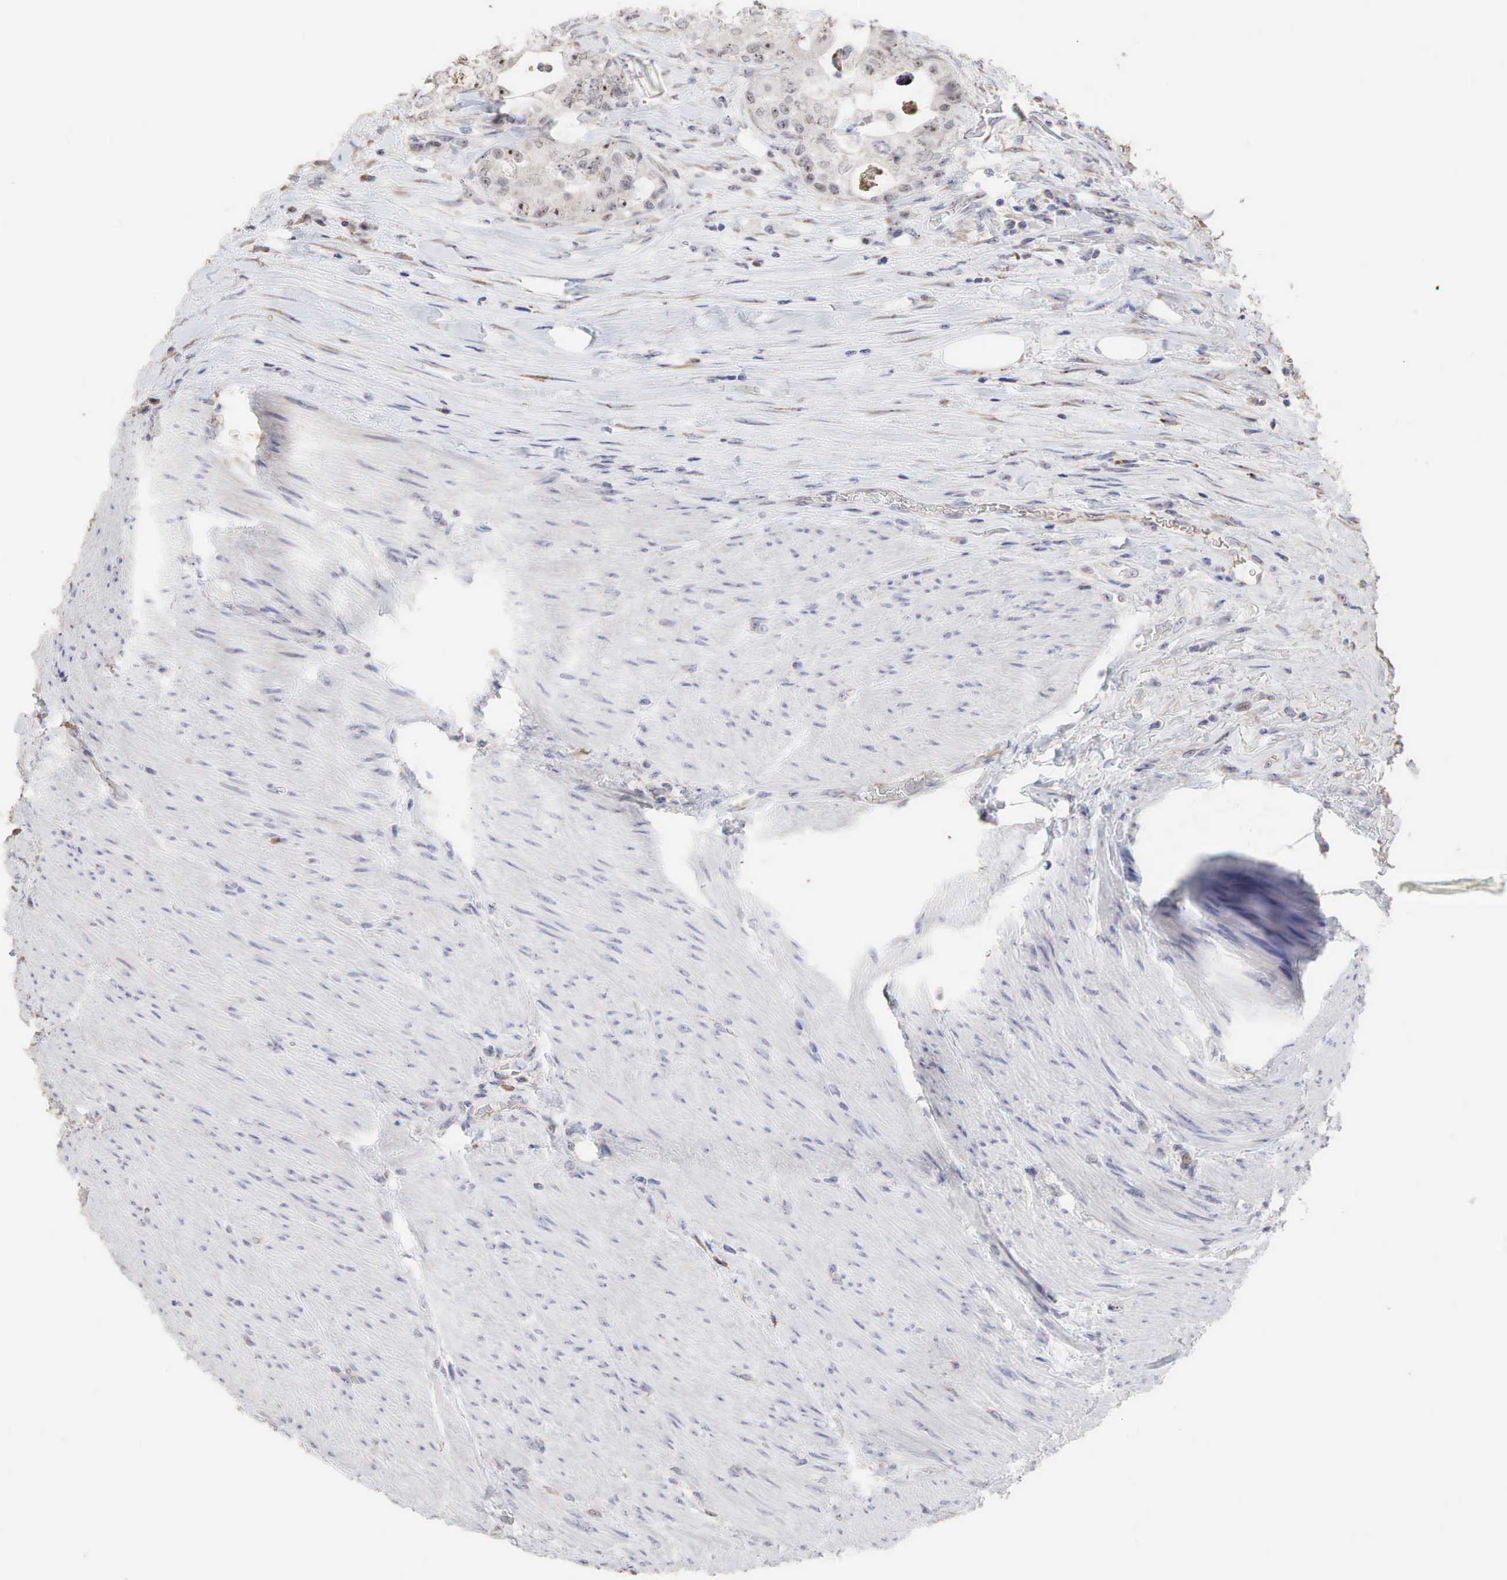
{"staining": {"intensity": "moderate", "quantity": "25%-75%", "location": "cytoplasmic/membranous,nuclear"}, "tissue": "colorectal cancer", "cell_type": "Tumor cells", "image_type": "cancer", "snomed": [{"axis": "morphology", "description": "Adenocarcinoma, NOS"}, {"axis": "topography", "description": "Rectum"}], "caption": "Immunohistochemistry (IHC) micrograph of neoplastic tissue: colorectal cancer stained using IHC displays medium levels of moderate protein expression localized specifically in the cytoplasmic/membranous and nuclear of tumor cells, appearing as a cytoplasmic/membranous and nuclear brown color.", "gene": "DKC1", "patient": {"sex": "female", "age": 57}}